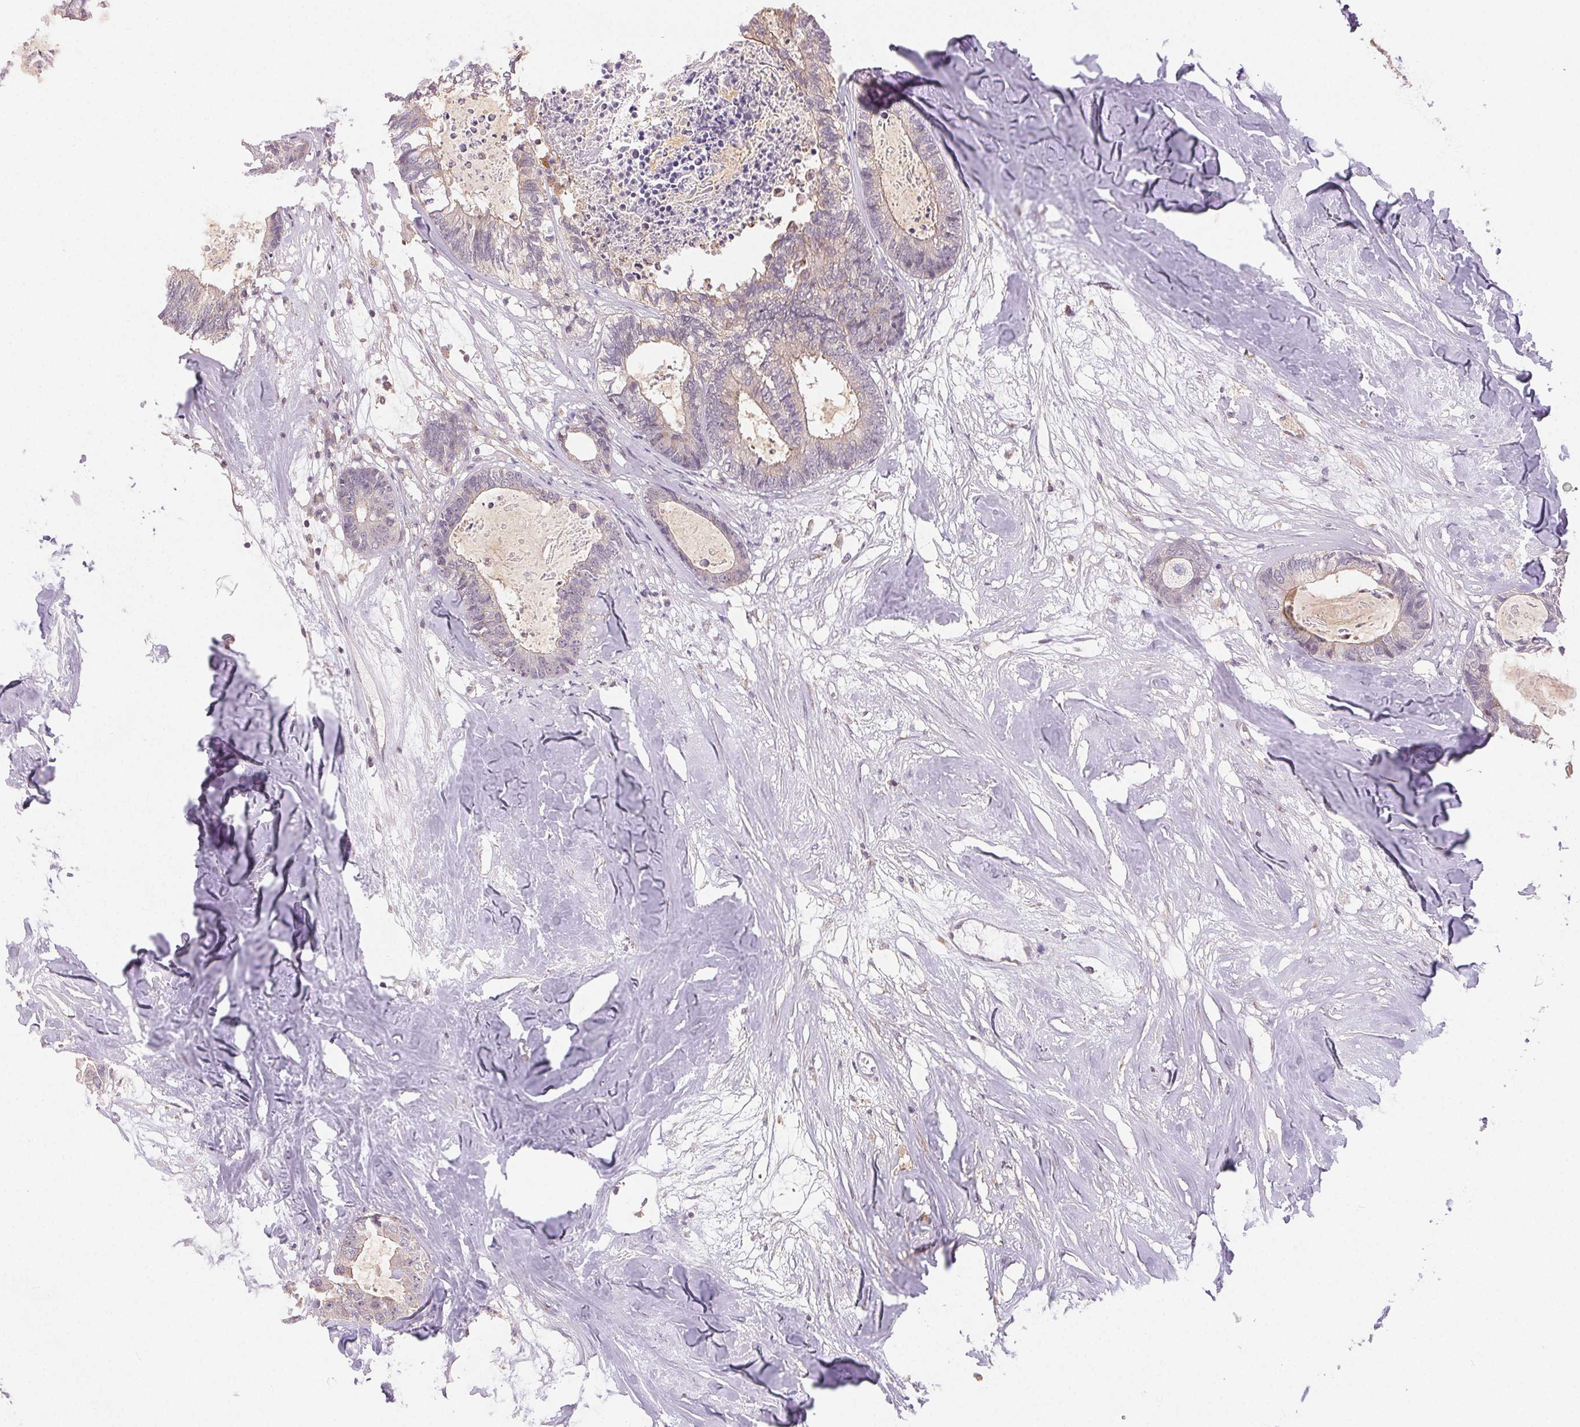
{"staining": {"intensity": "weak", "quantity": "<25%", "location": "cytoplasmic/membranous"}, "tissue": "colorectal cancer", "cell_type": "Tumor cells", "image_type": "cancer", "snomed": [{"axis": "morphology", "description": "Adenocarcinoma, NOS"}, {"axis": "topography", "description": "Colon"}, {"axis": "topography", "description": "Rectum"}], "caption": "This is an immunohistochemistry (IHC) image of human adenocarcinoma (colorectal). There is no expression in tumor cells.", "gene": "MAPKAPK2", "patient": {"sex": "male", "age": 57}}